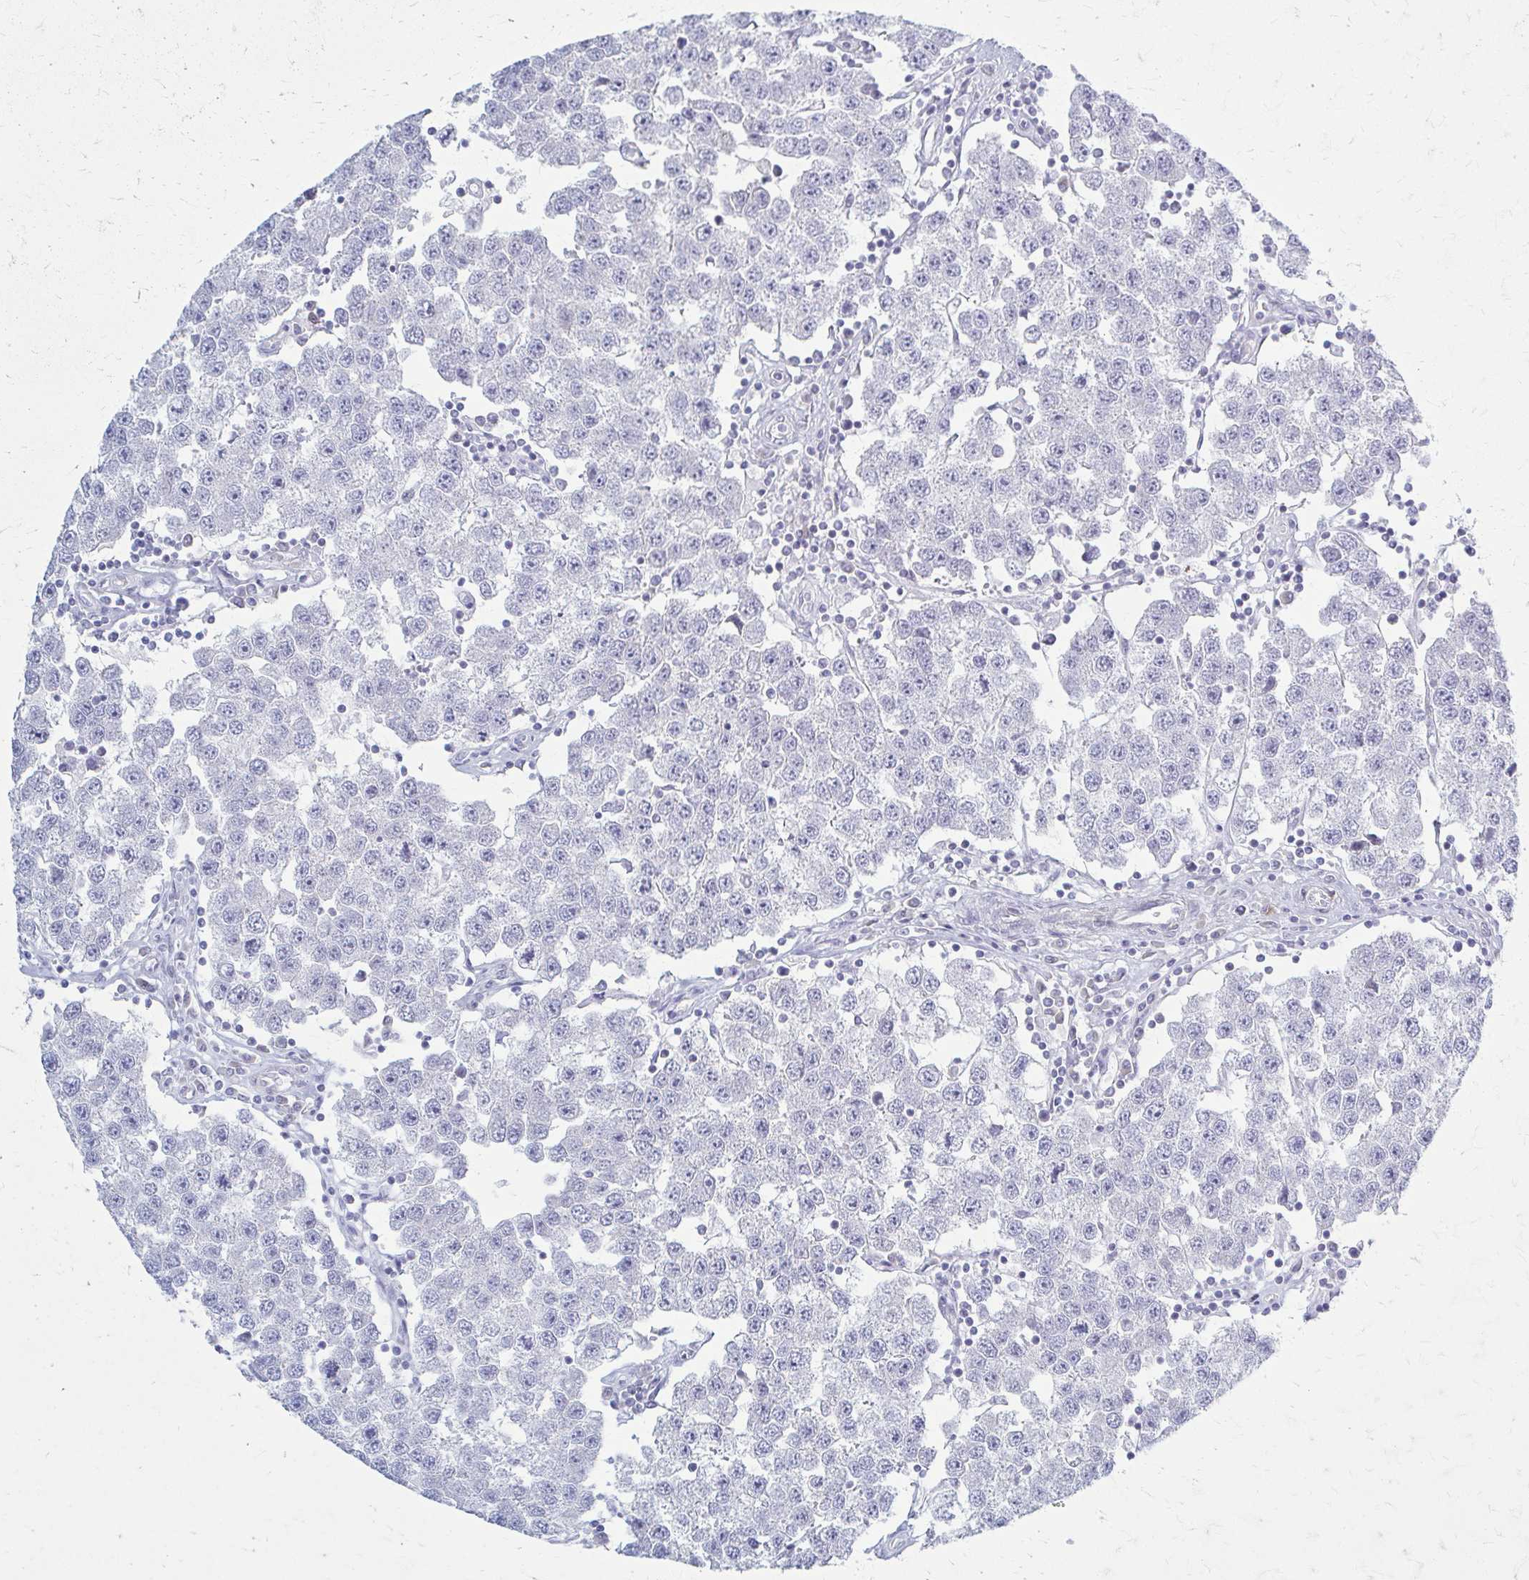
{"staining": {"intensity": "negative", "quantity": "none", "location": "none"}, "tissue": "testis cancer", "cell_type": "Tumor cells", "image_type": "cancer", "snomed": [{"axis": "morphology", "description": "Seminoma, NOS"}, {"axis": "topography", "description": "Testis"}], "caption": "A micrograph of human testis cancer is negative for staining in tumor cells. The staining was performed using DAB to visualize the protein expression in brown, while the nuclei were stained in blue with hematoxylin (Magnification: 20x).", "gene": "PRKRA", "patient": {"sex": "male", "age": 34}}